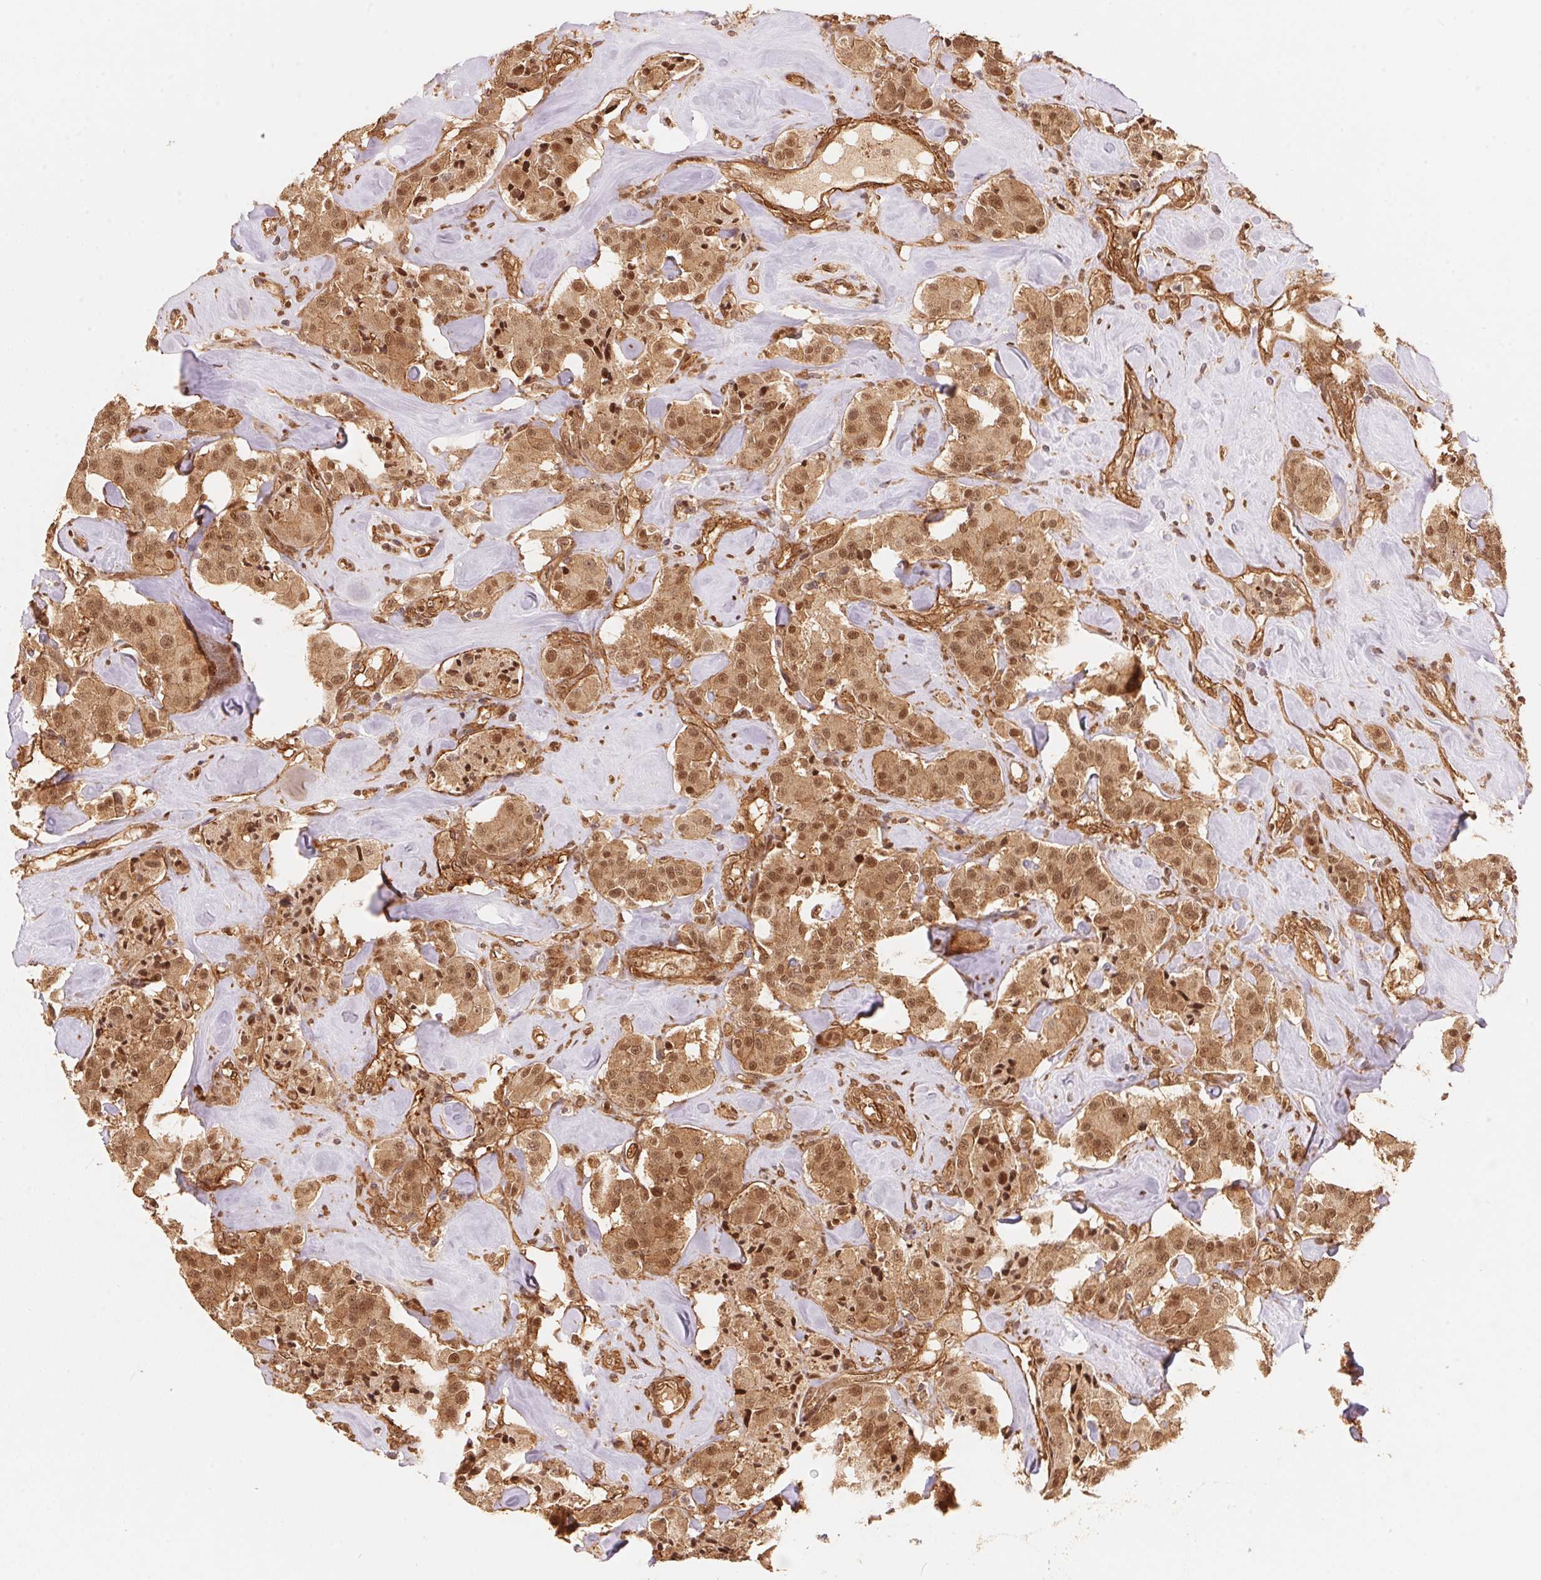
{"staining": {"intensity": "moderate", "quantity": ">75%", "location": "cytoplasmic/membranous,nuclear"}, "tissue": "carcinoid", "cell_type": "Tumor cells", "image_type": "cancer", "snomed": [{"axis": "morphology", "description": "Carcinoid, malignant, NOS"}, {"axis": "topography", "description": "Pancreas"}], "caption": "Brown immunohistochemical staining in human carcinoid shows moderate cytoplasmic/membranous and nuclear expression in about >75% of tumor cells.", "gene": "TNIP2", "patient": {"sex": "male", "age": 41}}